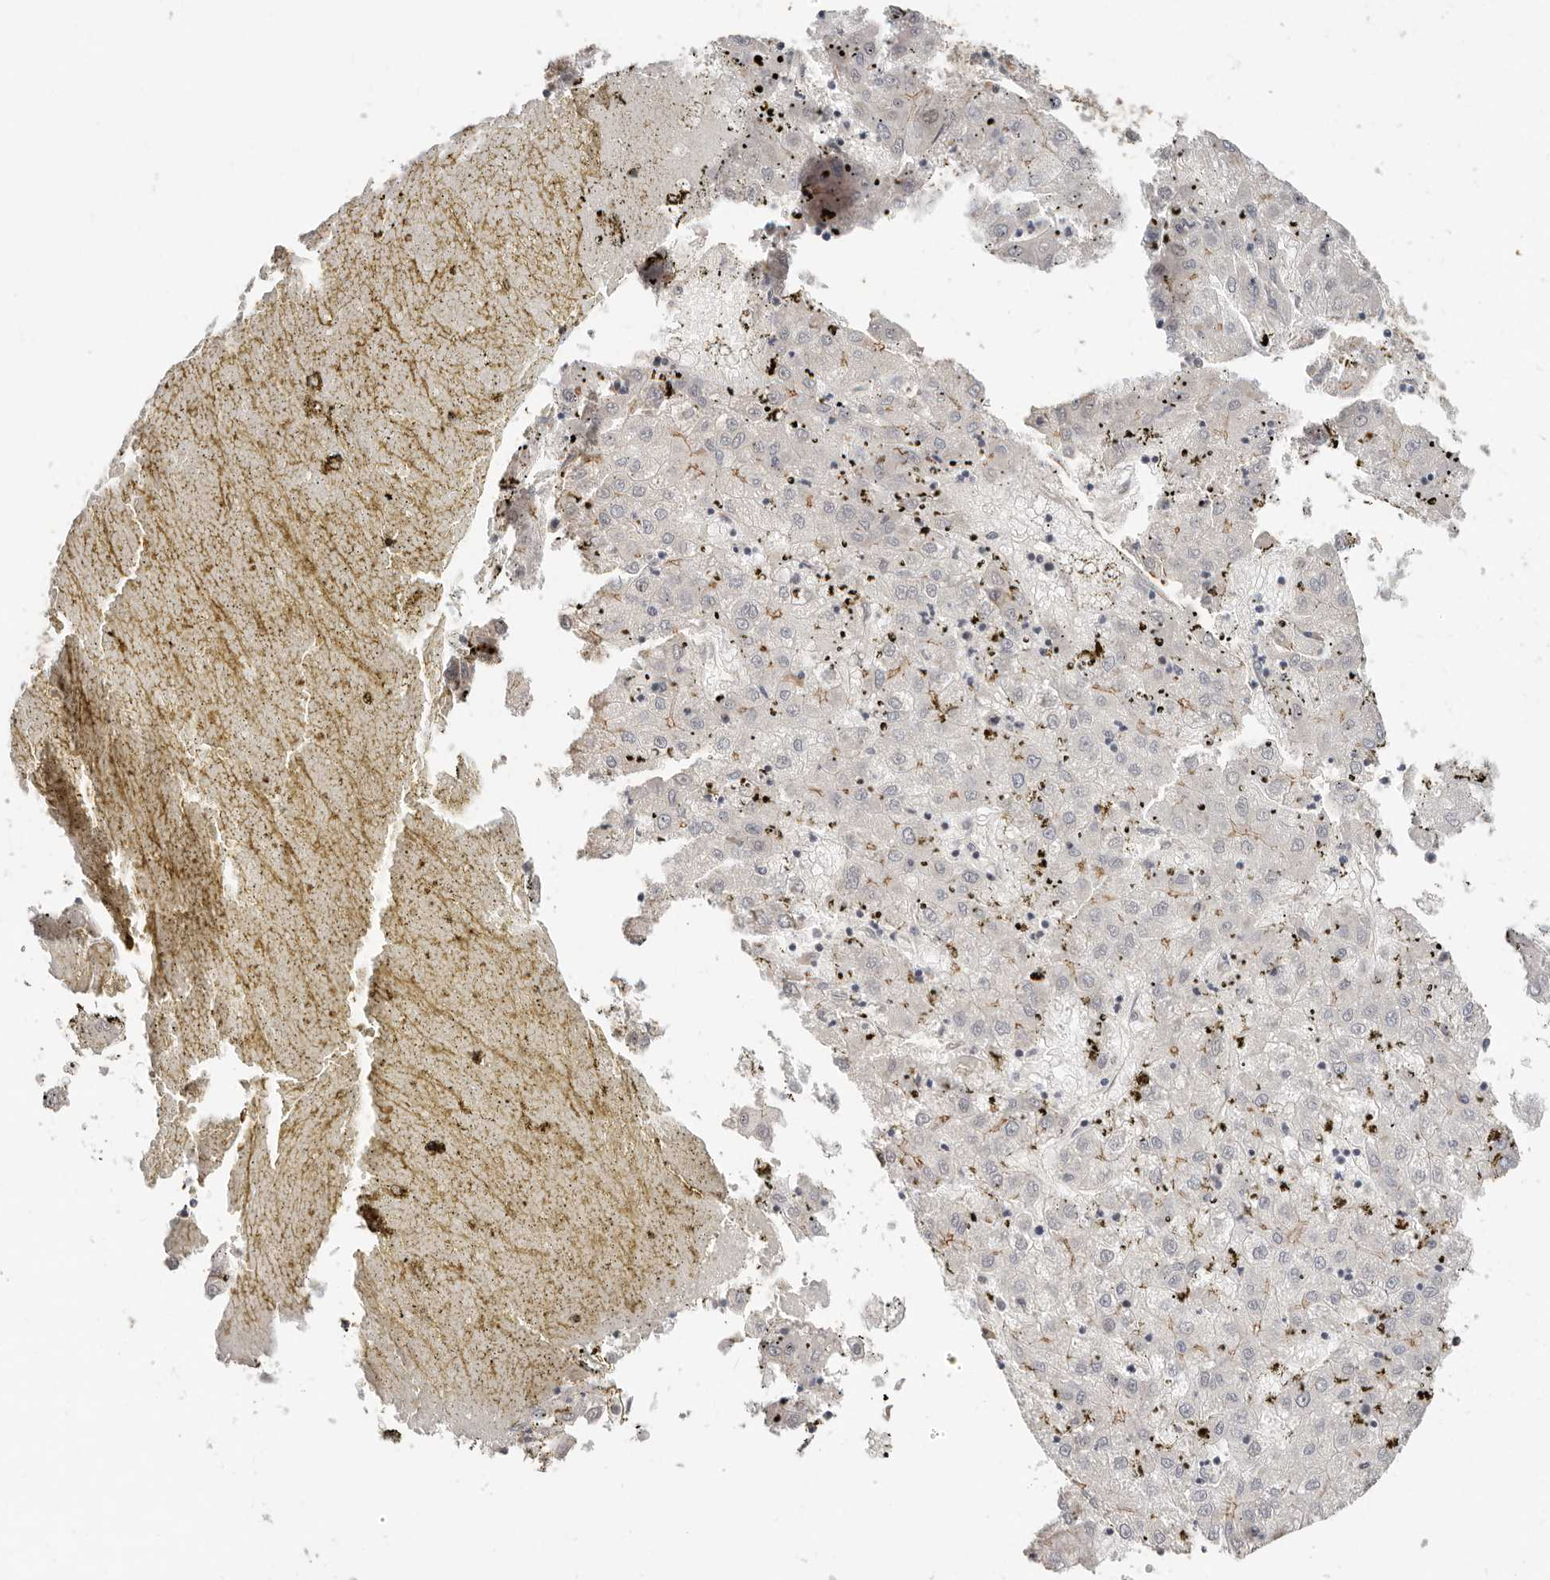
{"staining": {"intensity": "weak", "quantity": "<25%", "location": "cytoplasmic/membranous"}, "tissue": "liver cancer", "cell_type": "Tumor cells", "image_type": "cancer", "snomed": [{"axis": "morphology", "description": "Carcinoma, Hepatocellular, NOS"}, {"axis": "topography", "description": "Liver"}], "caption": "A photomicrograph of liver hepatocellular carcinoma stained for a protein exhibits no brown staining in tumor cells.", "gene": "USP49", "patient": {"sex": "male", "age": 72}}